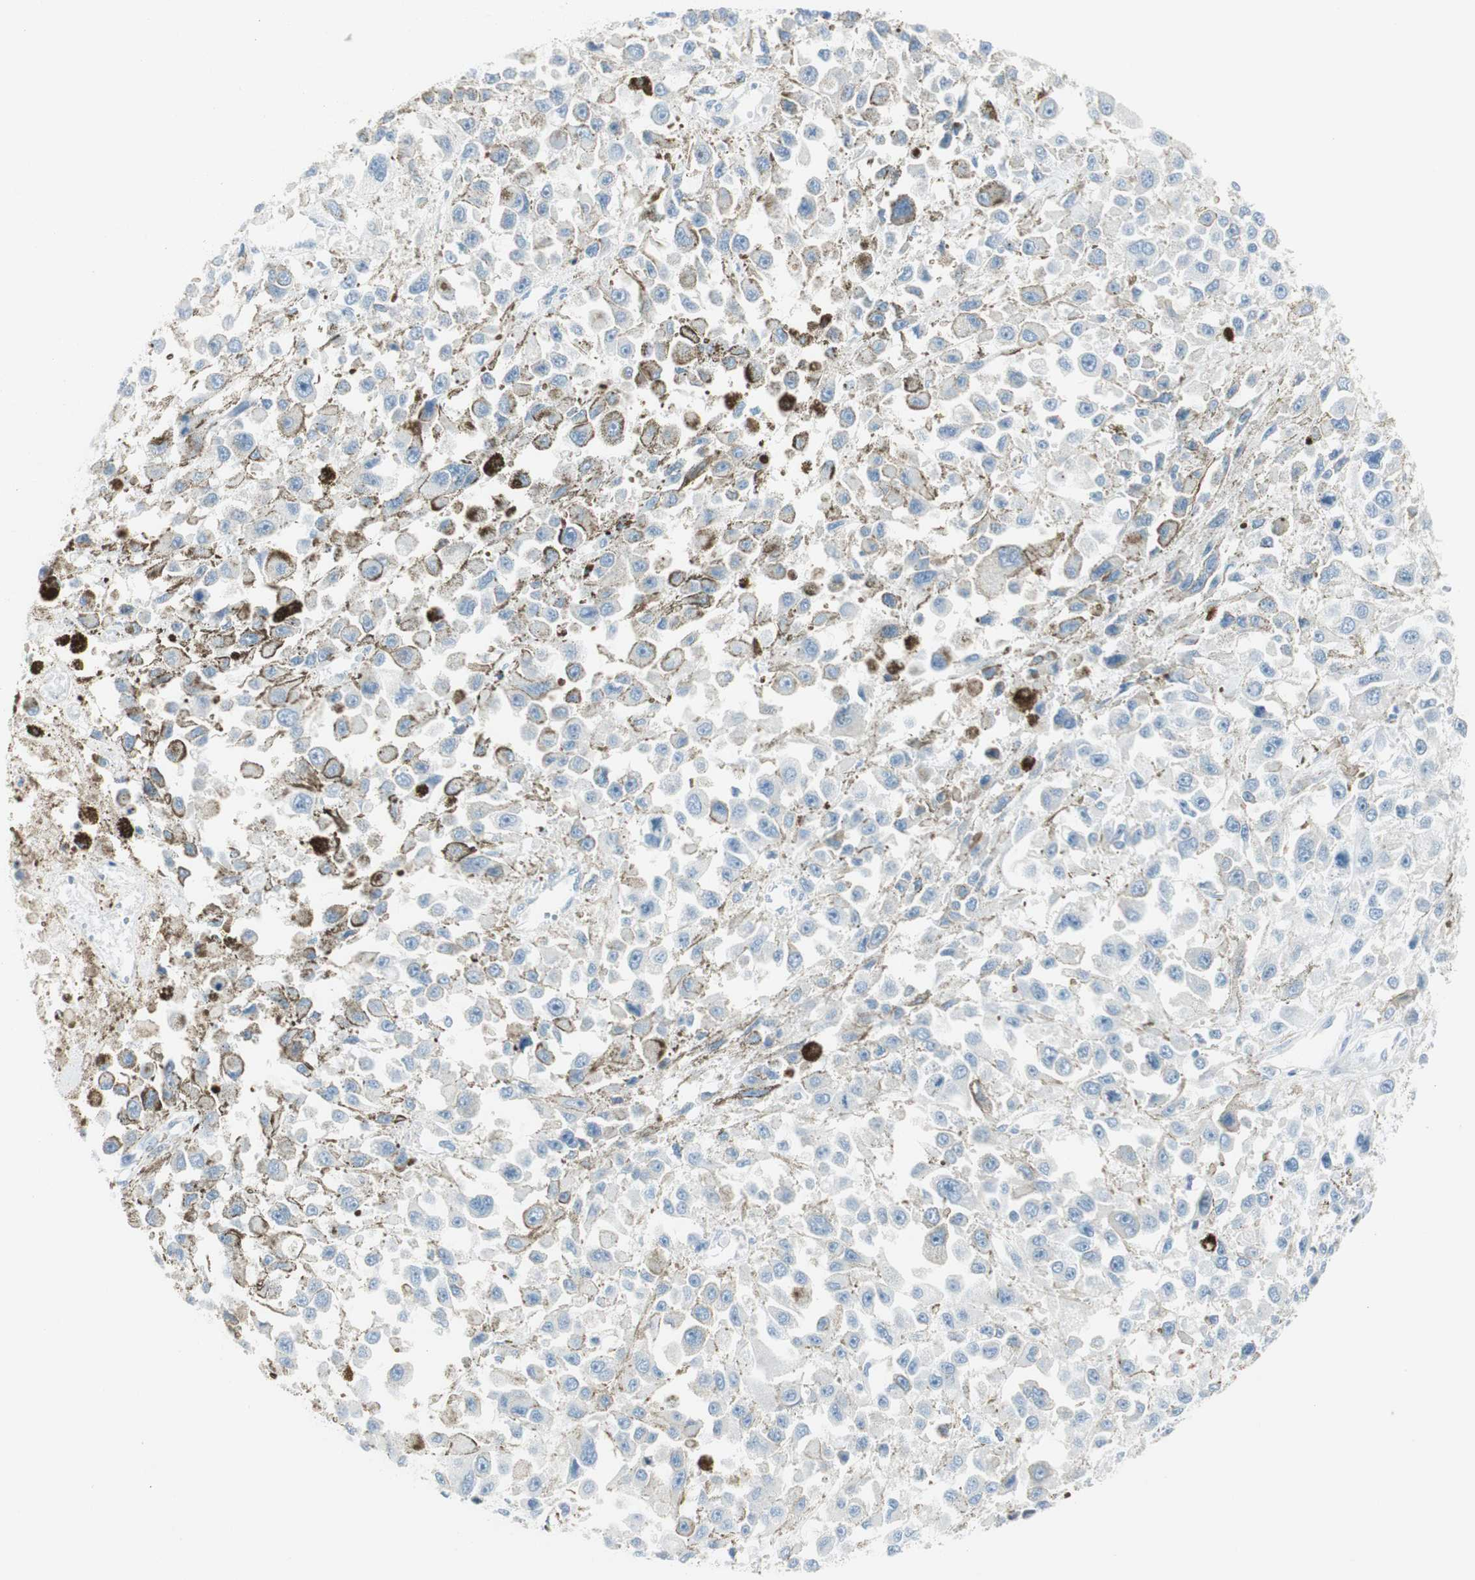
{"staining": {"intensity": "negative", "quantity": "none", "location": "none"}, "tissue": "melanoma", "cell_type": "Tumor cells", "image_type": "cancer", "snomed": [{"axis": "morphology", "description": "Malignant melanoma, Metastatic site"}, {"axis": "topography", "description": "Lymph node"}], "caption": "There is no significant expression in tumor cells of melanoma.", "gene": "CACNA2D1", "patient": {"sex": "male", "age": 59}}